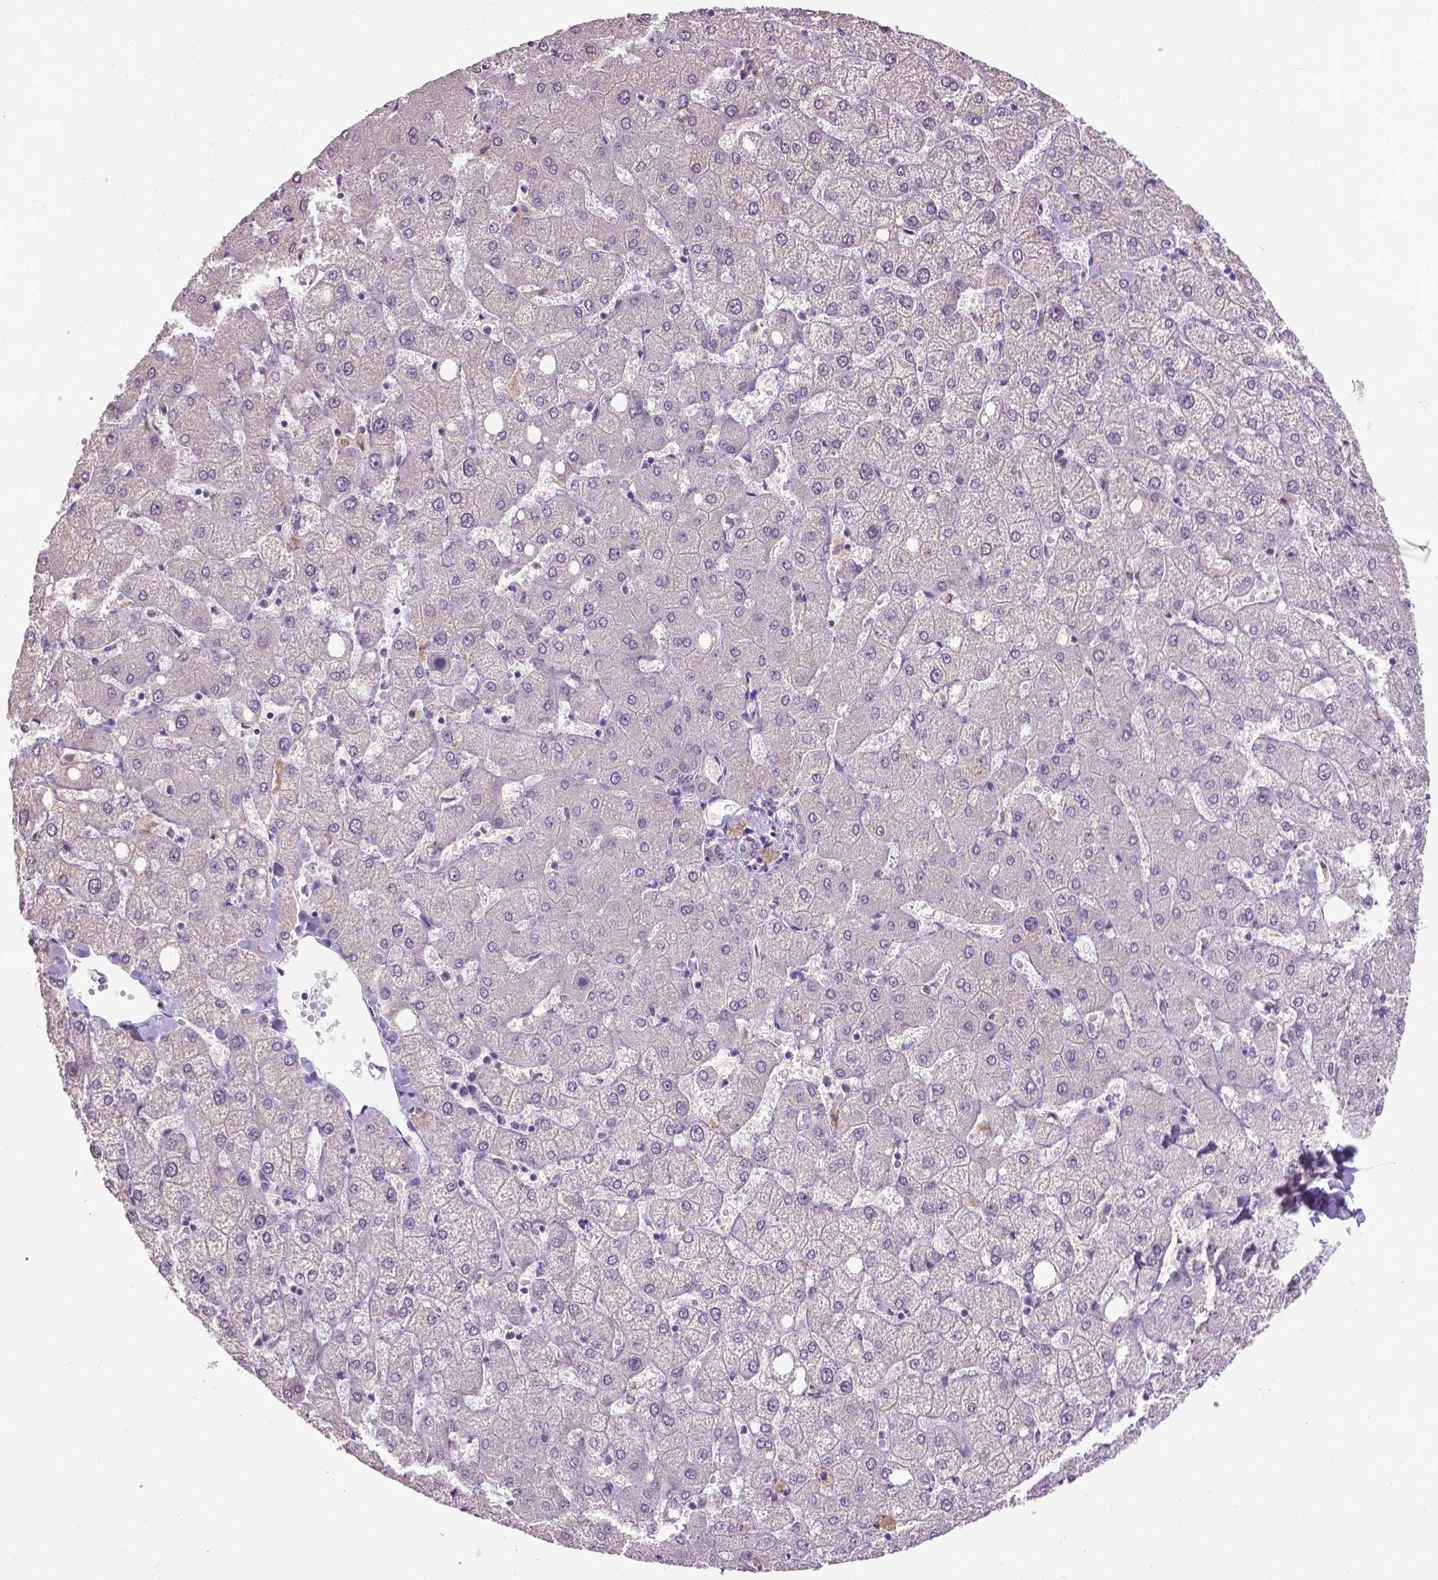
{"staining": {"intensity": "negative", "quantity": "none", "location": "none"}, "tissue": "liver", "cell_type": "Cholangiocytes", "image_type": "normal", "snomed": [{"axis": "morphology", "description": "Normal tissue, NOS"}, {"axis": "topography", "description": "Liver"}], "caption": "Cholangiocytes show no significant staining in normal liver. Brightfield microscopy of immunohistochemistry (IHC) stained with DAB (brown) and hematoxylin (blue), captured at high magnification.", "gene": "CPM", "patient": {"sex": "female", "age": 54}}